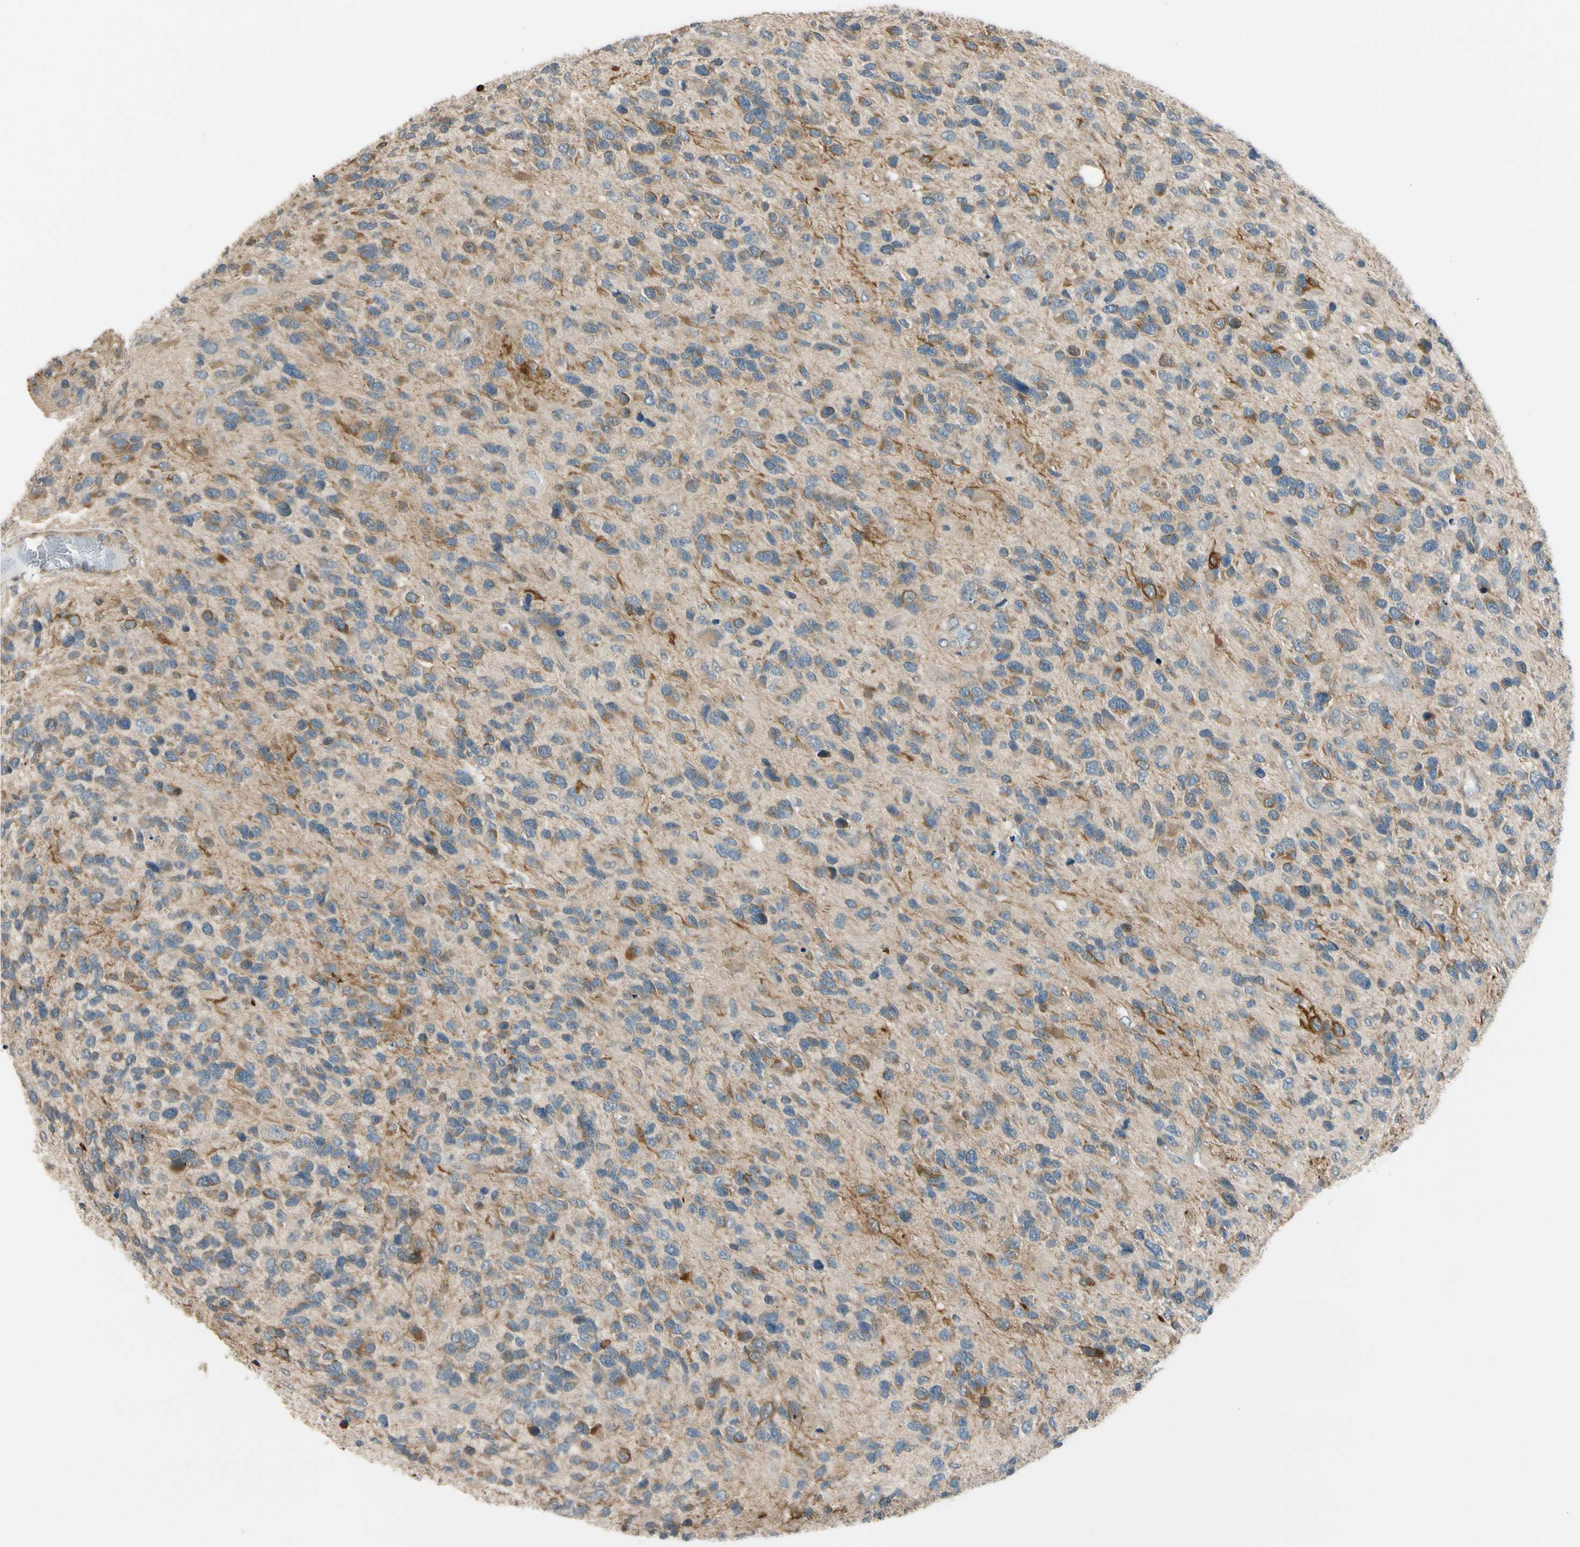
{"staining": {"intensity": "moderate", "quantity": "<25%", "location": "cytoplasmic/membranous"}, "tissue": "glioma", "cell_type": "Tumor cells", "image_type": "cancer", "snomed": [{"axis": "morphology", "description": "Glioma, malignant, High grade"}, {"axis": "topography", "description": "Brain"}], "caption": "DAB immunohistochemical staining of human glioma demonstrates moderate cytoplasmic/membranous protein expression in approximately <25% of tumor cells. (DAB = brown stain, brightfield microscopy at high magnification).", "gene": "MST1R", "patient": {"sex": "female", "age": 58}}